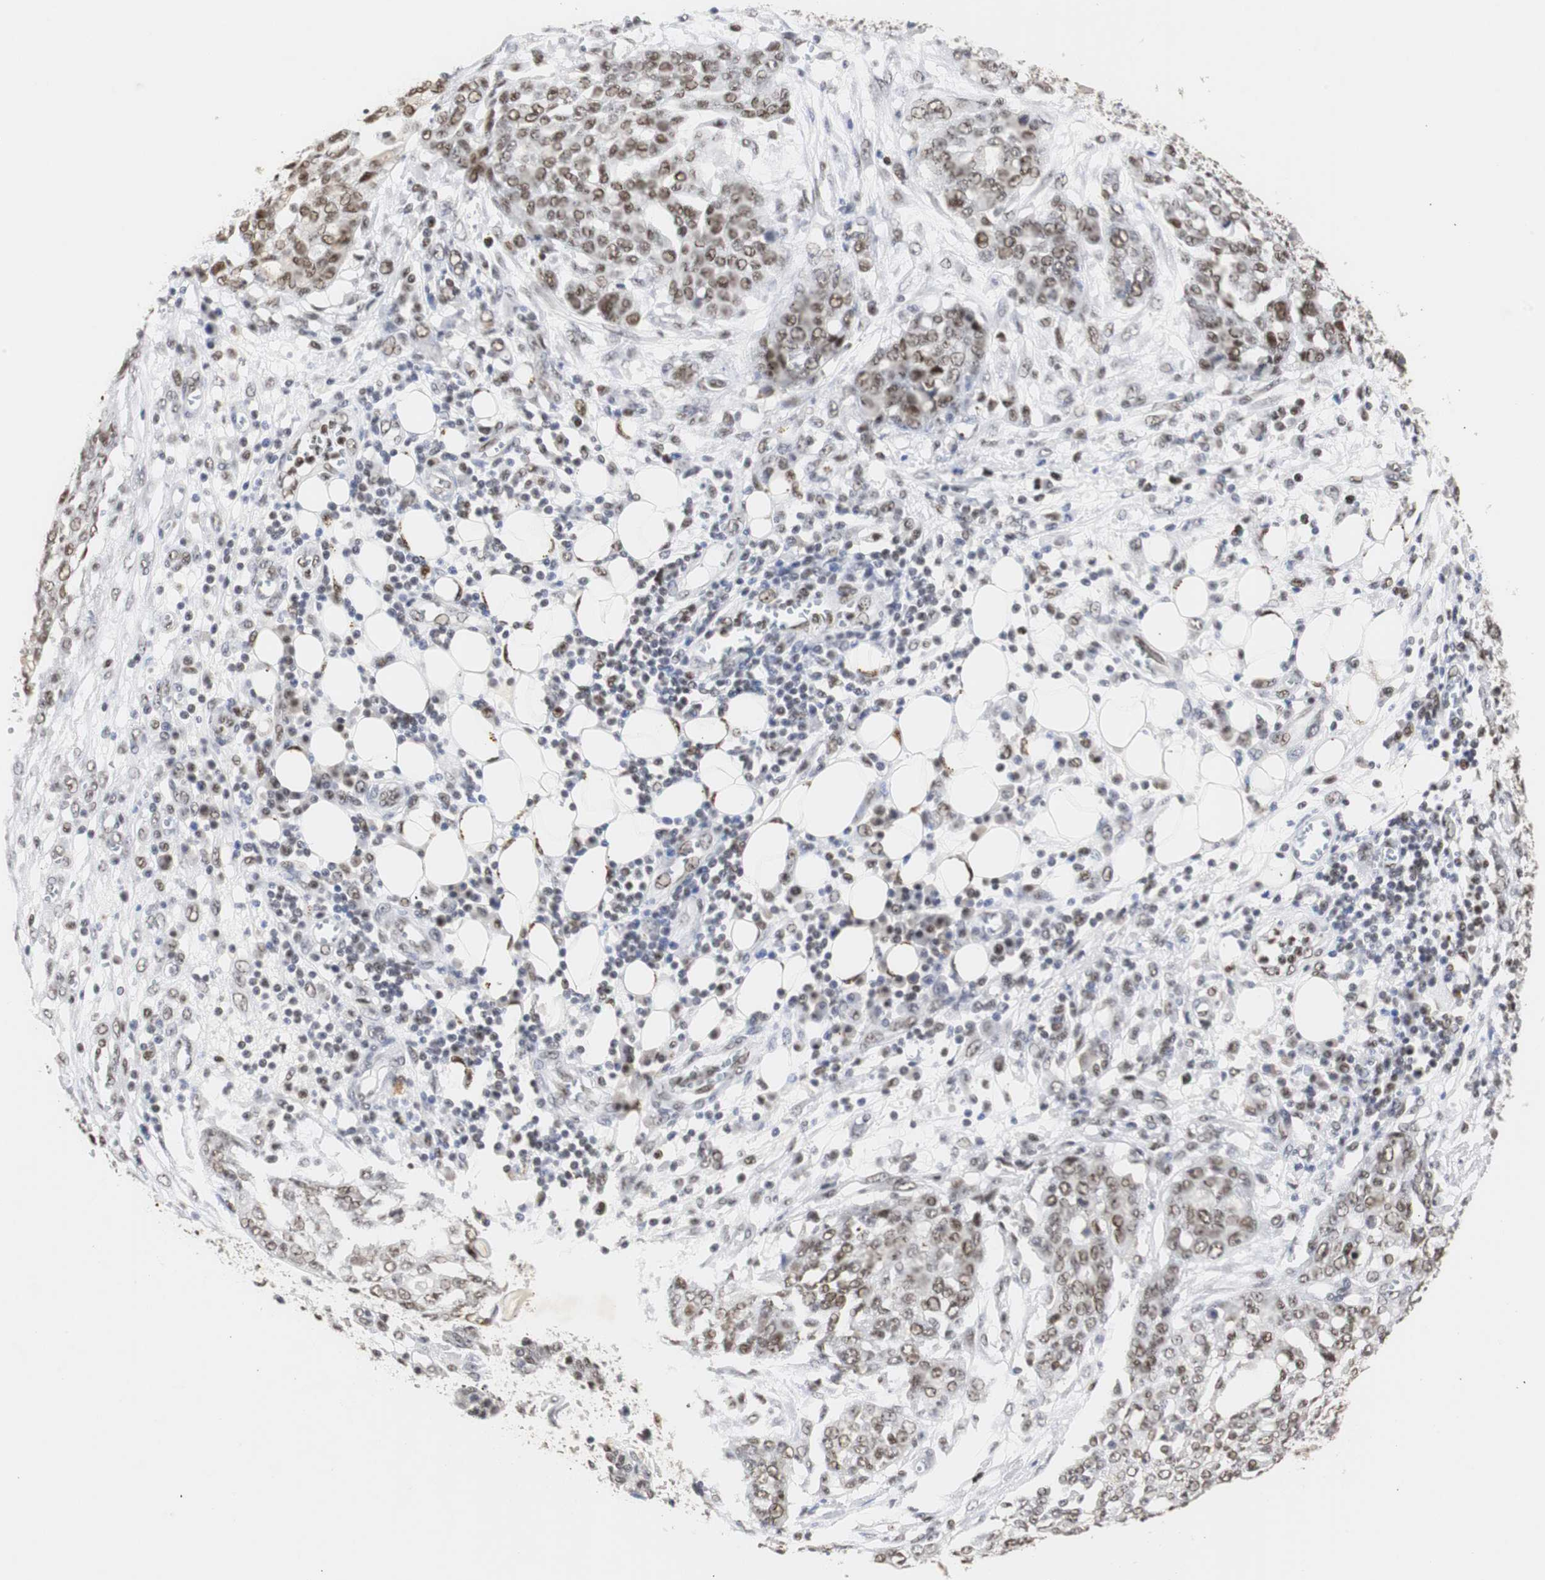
{"staining": {"intensity": "moderate", "quantity": "25%-75%", "location": "nuclear"}, "tissue": "ovarian cancer", "cell_type": "Tumor cells", "image_type": "cancer", "snomed": [{"axis": "morphology", "description": "Cystadenocarcinoma, serous, NOS"}, {"axis": "topography", "description": "Soft tissue"}, {"axis": "topography", "description": "Ovary"}], "caption": "Immunohistochemistry image of neoplastic tissue: ovarian serous cystadenocarcinoma stained using IHC exhibits medium levels of moderate protein expression localized specifically in the nuclear of tumor cells, appearing as a nuclear brown color.", "gene": "ZFC3H1", "patient": {"sex": "female", "age": 57}}